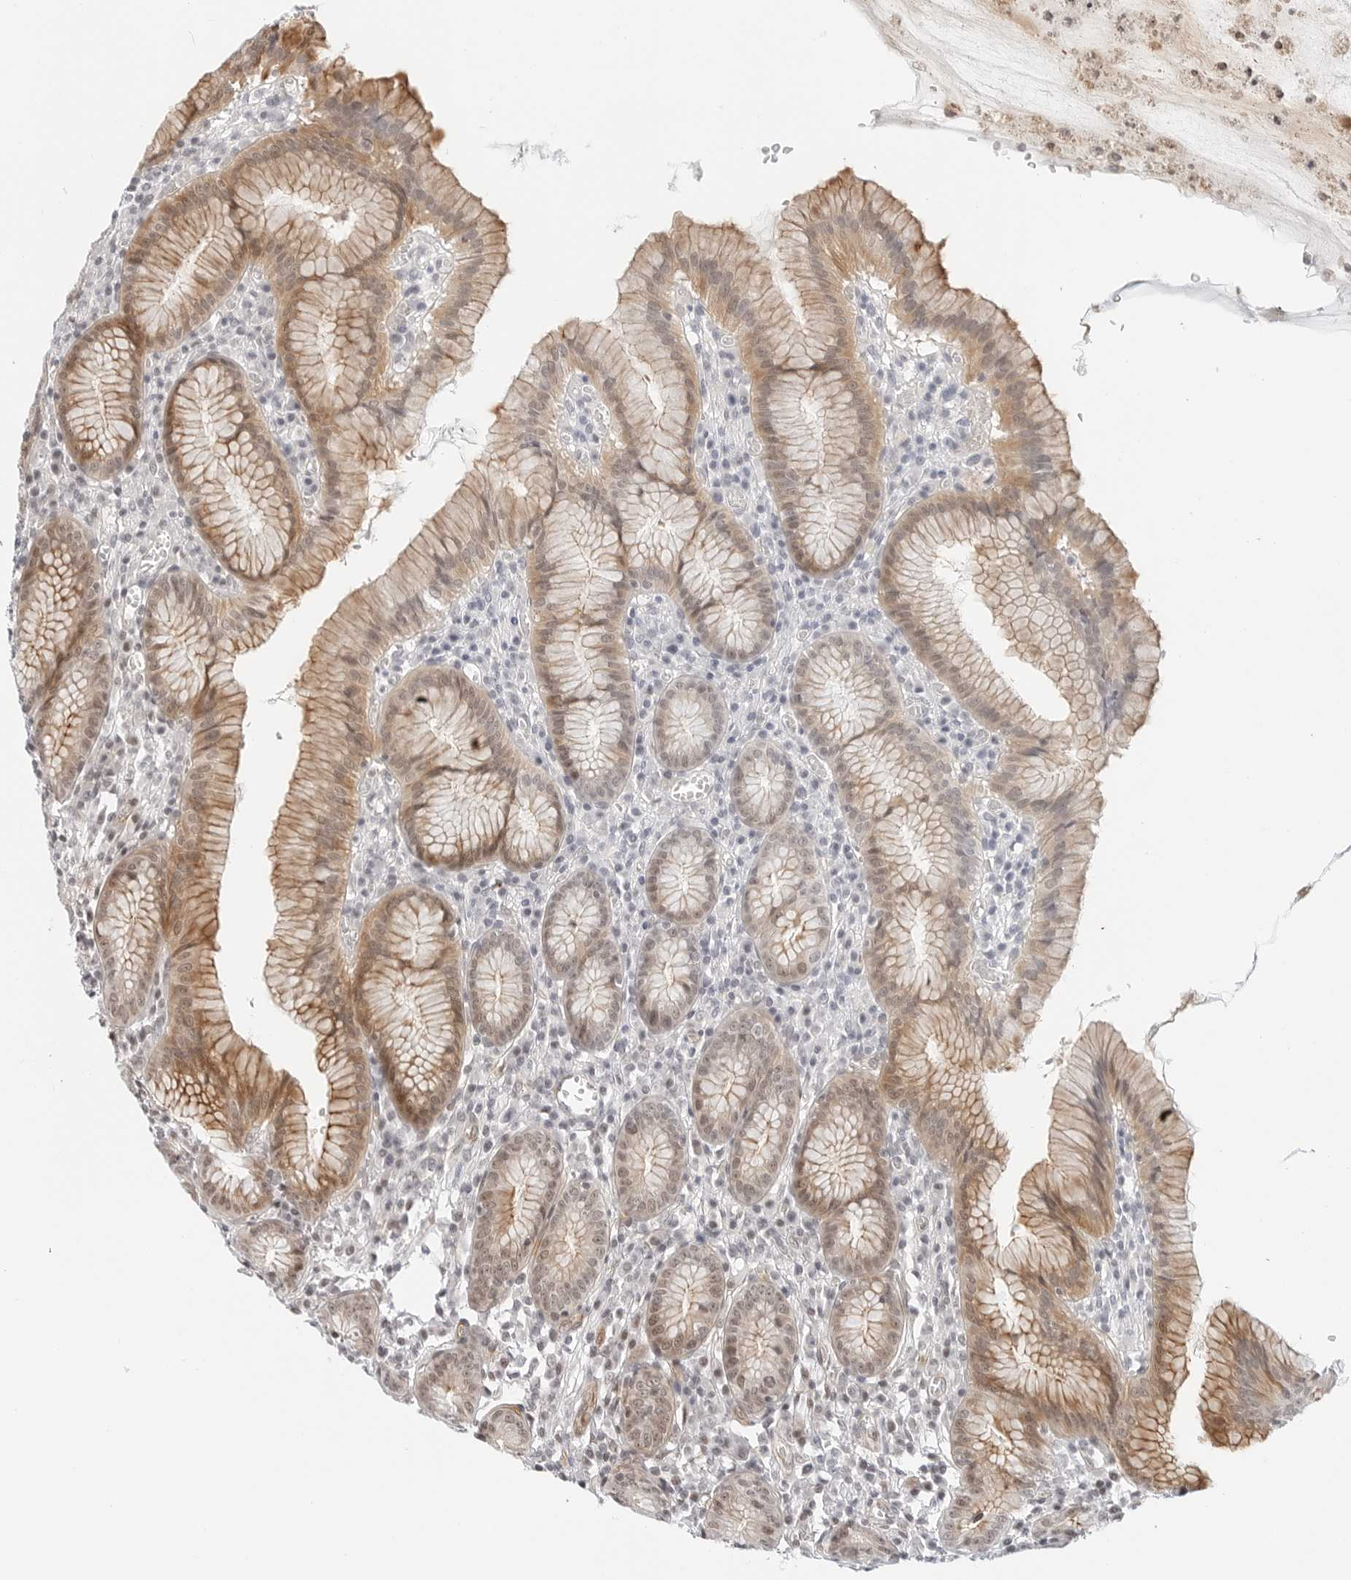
{"staining": {"intensity": "moderate", "quantity": "<25%", "location": "cytoplasmic/membranous"}, "tissue": "stomach", "cell_type": "Glandular cells", "image_type": "normal", "snomed": [{"axis": "morphology", "description": "Normal tissue, NOS"}, {"axis": "topography", "description": "Stomach"}], "caption": "Immunohistochemistry micrograph of normal human stomach stained for a protein (brown), which demonstrates low levels of moderate cytoplasmic/membranous expression in approximately <25% of glandular cells.", "gene": "ZNF613", "patient": {"sex": "male", "age": 55}}